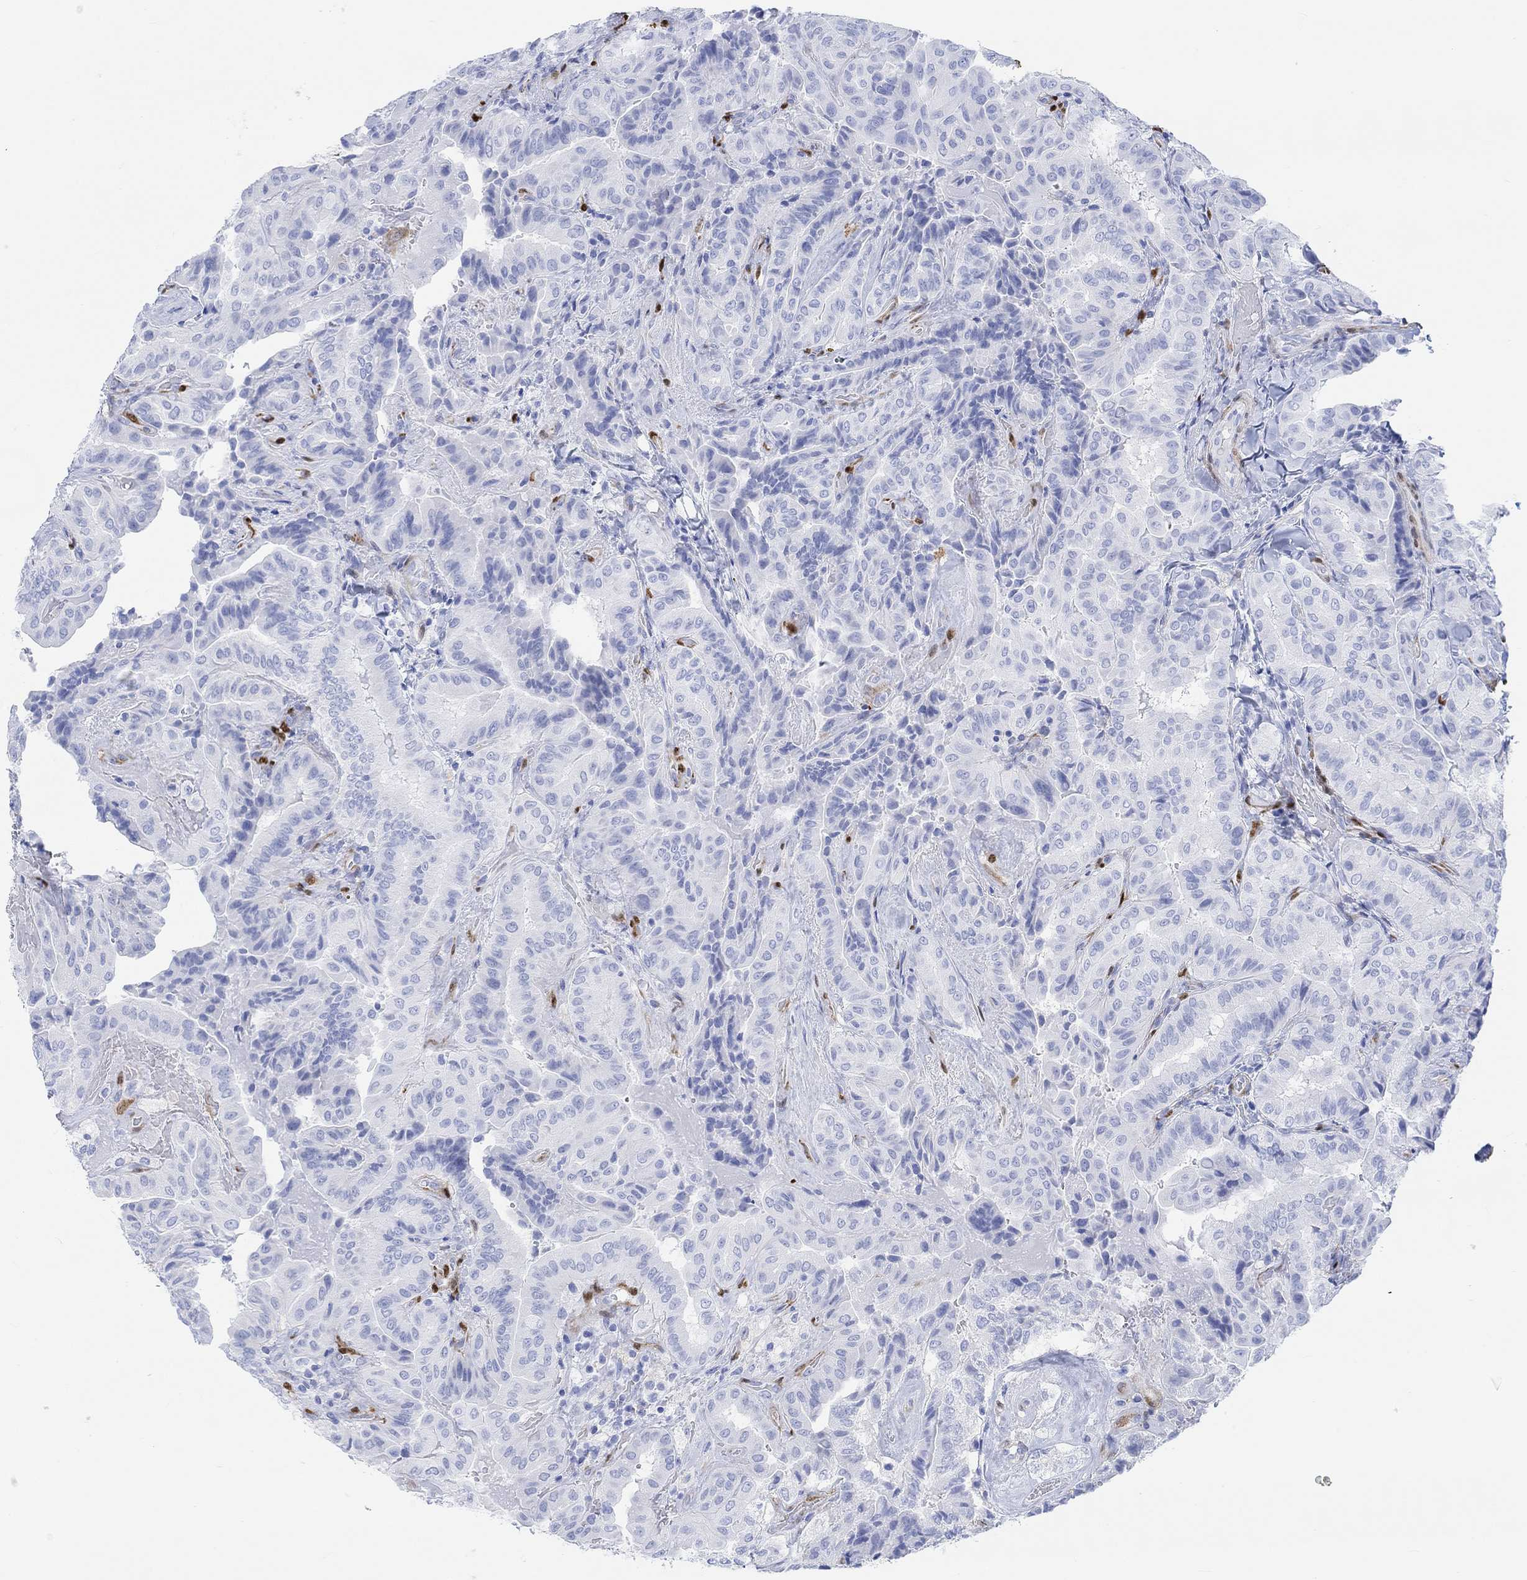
{"staining": {"intensity": "negative", "quantity": "none", "location": "none"}, "tissue": "thyroid cancer", "cell_type": "Tumor cells", "image_type": "cancer", "snomed": [{"axis": "morphology", "description": "Papillary adenocarcinoma, NOS"}, {"axis": "topography", "description": "Thyroid gland"}], "caption": "A histopathology image of human thyroid papillary adenocarcinoma is negative for staining in tumor cells. The staining was performed using DAB (3,3'-diaminobenzidine) to visualize the protein expression in brown, while the nuclei were stained in blue with hematoxylin (Magnification: 20x).", "gene": "TPPP3", "patient": {"sex": "female", "age": 68}}